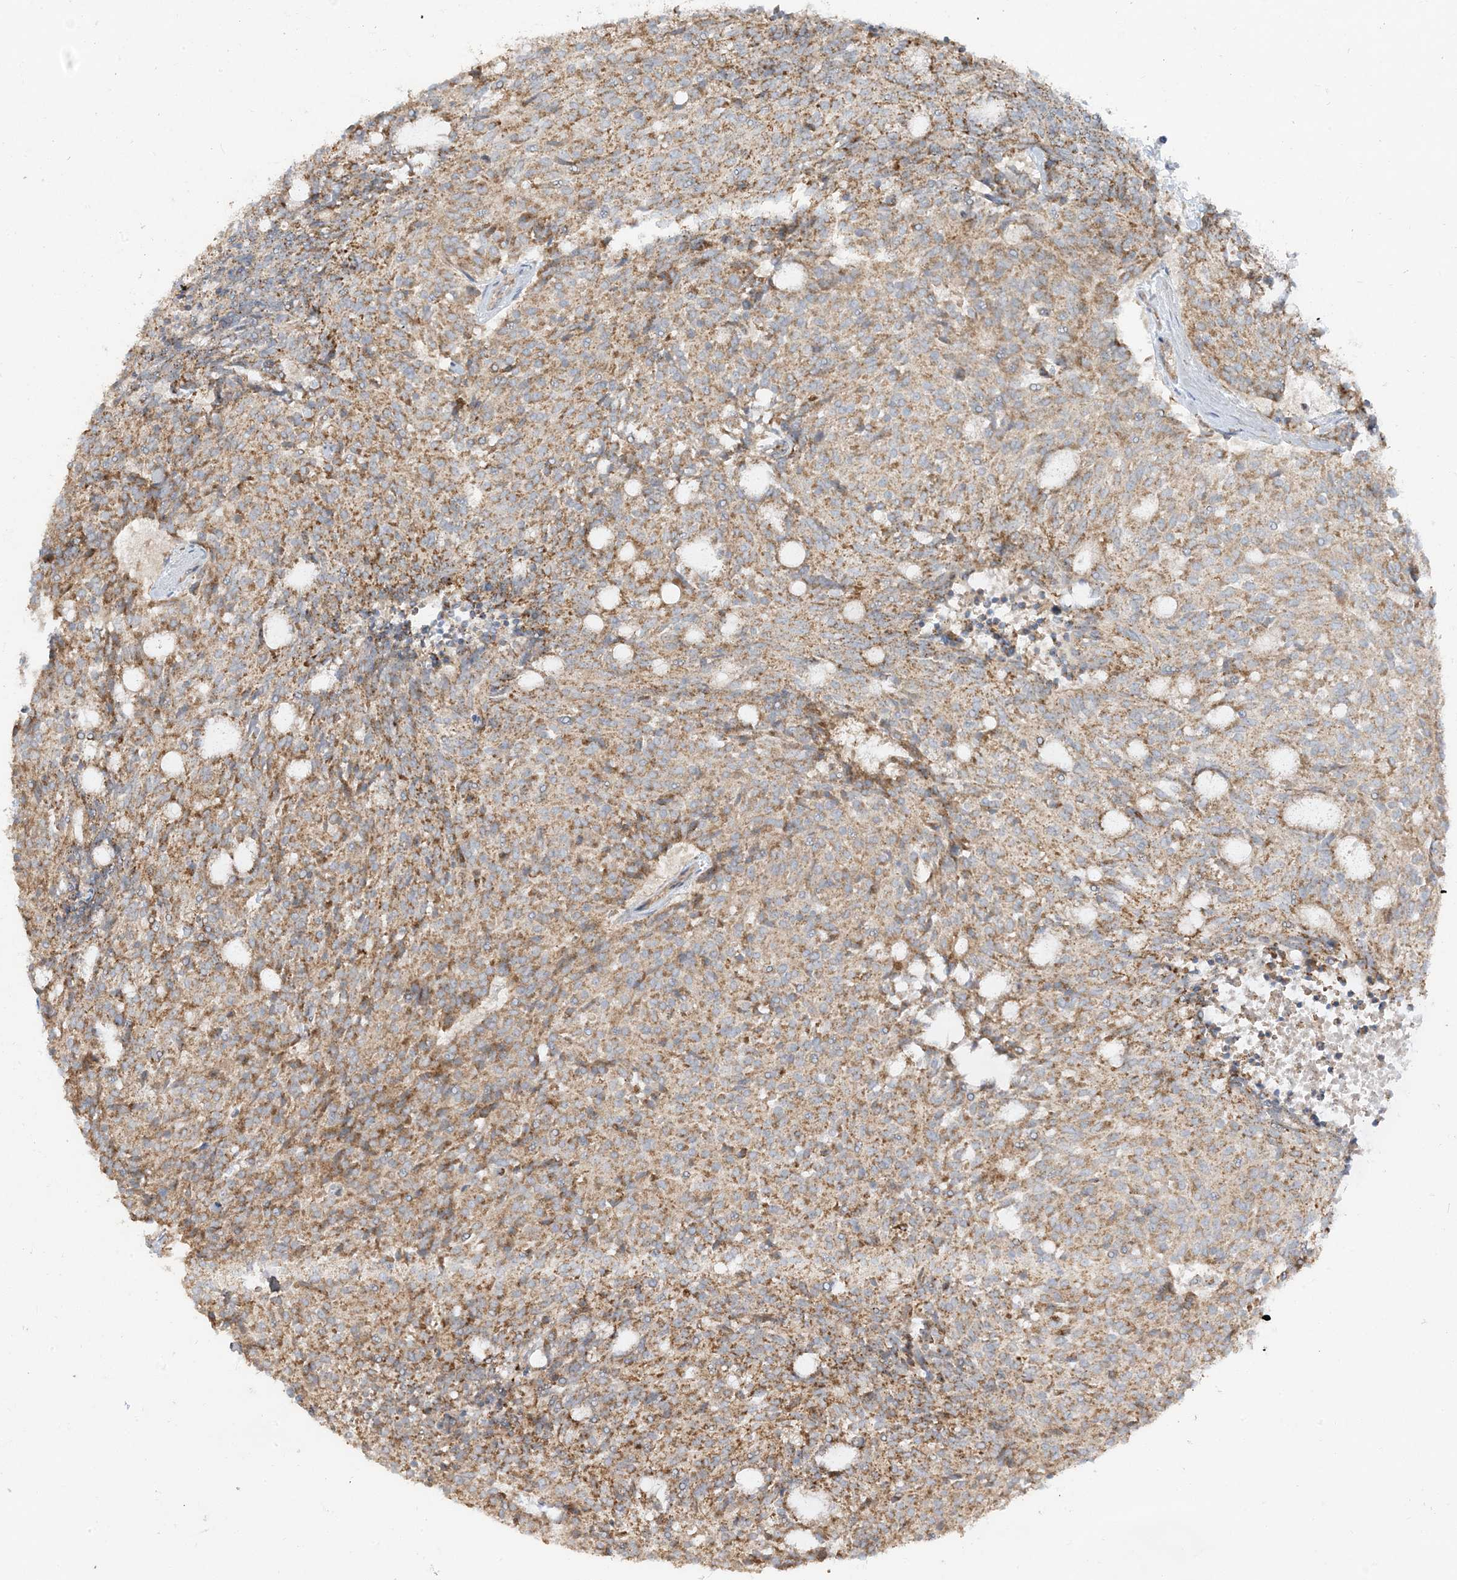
{"staining": {"intensity": "moderate", "quantity": ">75%", "location": "cytoplasmic/membranous"}, "tissue": "carcinoid", "cell_type": "Tumor cells", "image_type": "cancer", "snomed": [{"axis": "morphology", "description": "Carcinoid, malignant, NOS"}, {"axis": "topography", "description": "Pancreas"}], "caption": "Carcinoid was stained to show a protein in brown. There is medium levels of moderate cytoplasmic/membranous staining in approximately >75% of tumor cells.", "gene": "AARS2", "patient": {"sex": "female", "age": 54}}